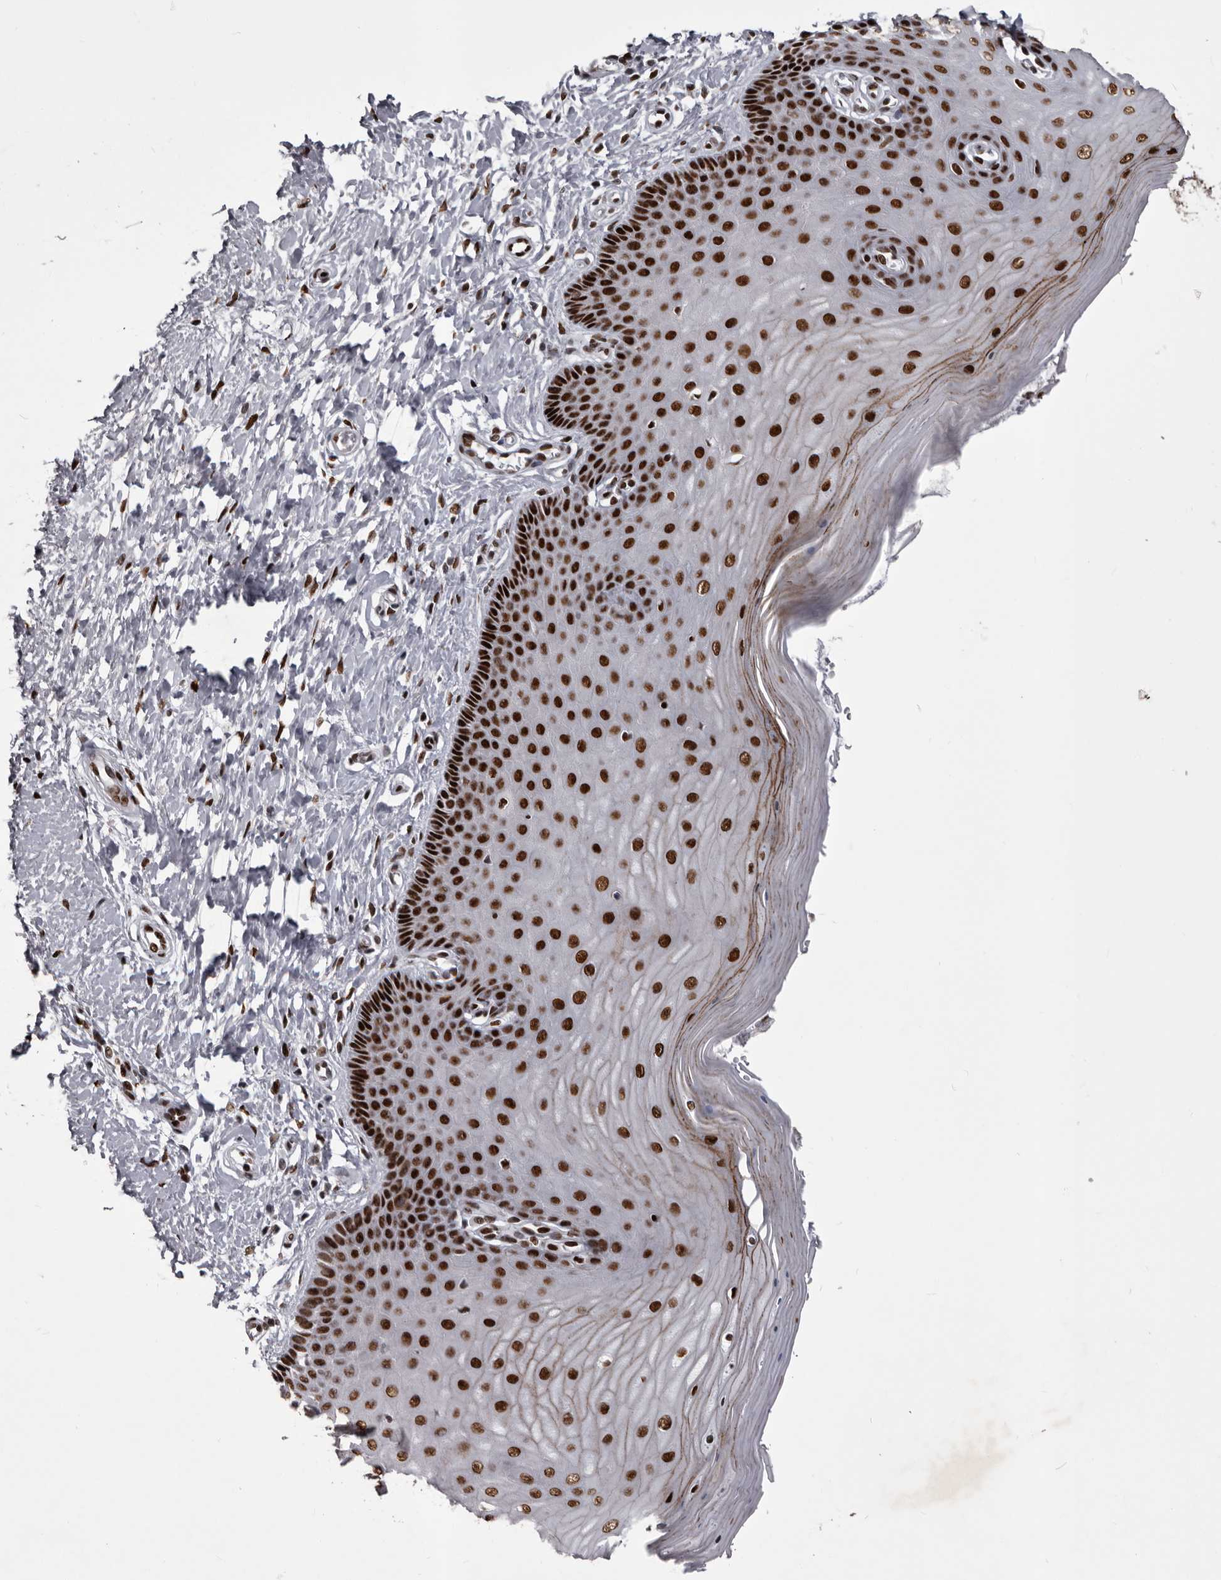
{"staining": {"intensity": "strong", "quantity": ">75%", "location": "nuclear"}, "tissue": "cervix", "cell_type": "Glandular cells", "image_type": "normal", "snomed": [{"axis": "morphology", "description": "Normal tissue, NOS"}, {"axis": "topography", "description": "Cervix"}], "caption": "Strong nuclear staining is appreciated in approximately >75% of glandular cells in normal cervix. (DAB IHC, brown staining for protein, blue staining for nuclei).", "gene": "NUMA1", "patient": {"sex": "female", "age": 55}}